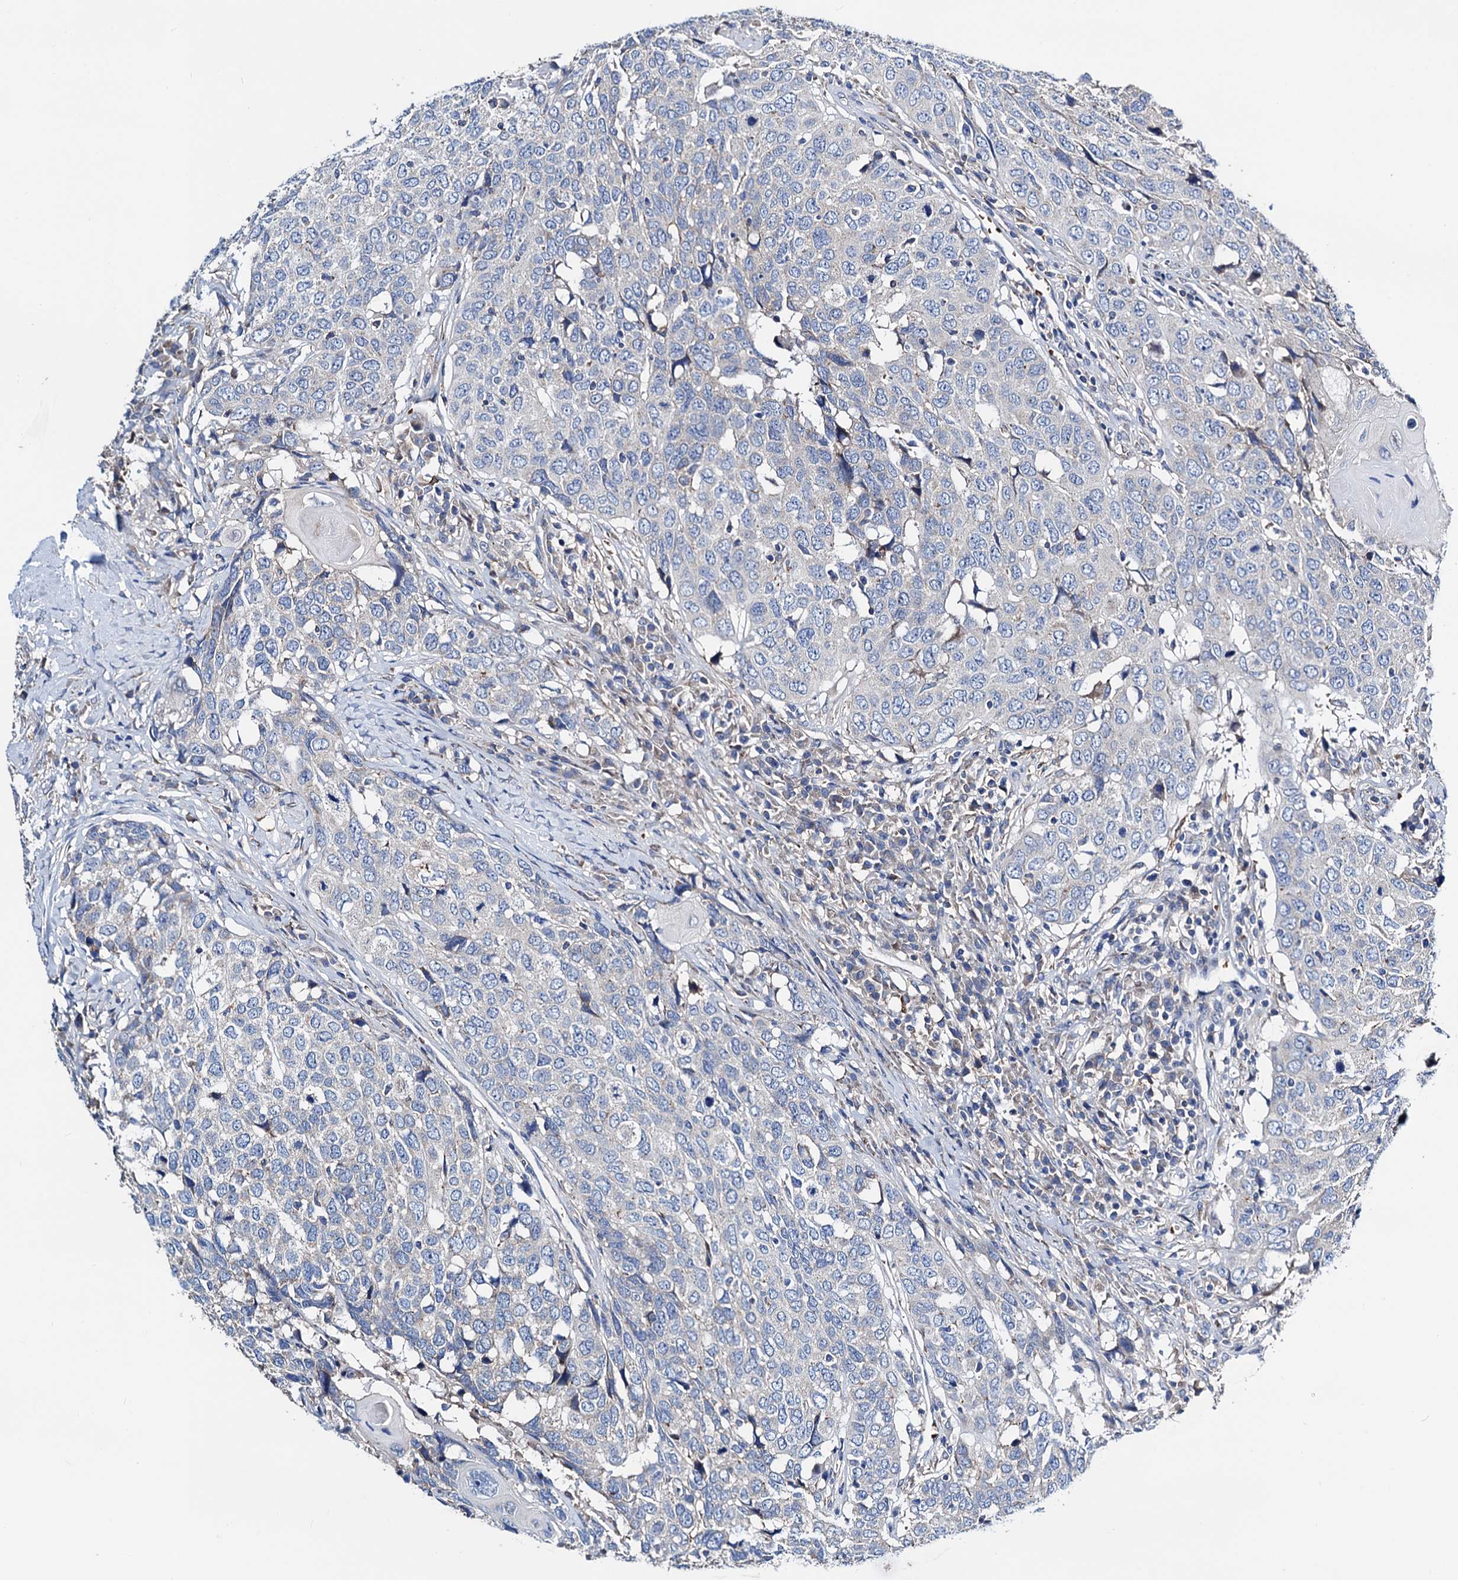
{"staining": {"intensity": "negative", "quantity": "none", "location": "none"}, "tissue": "head and neck cancer", "cell_type": "Tumor cells", "image_type": "cancer", "snomed": [{"axis": "morphology", "description": "Squamous cell carcinoma, NOS"}, {"axis": "topography", "description": "Head-Neck"}], "caption": "High magnification brightfield microscopy of squamous cell carcinoma (head and neck) stained with DAB (3,3'-diaminobenzidine) (brown) and counterstained with hematoxylin (blue): tumor cells show no significant expression.", "gene": "GCOM1", "patient": {"sex": "male", "age": 66}}